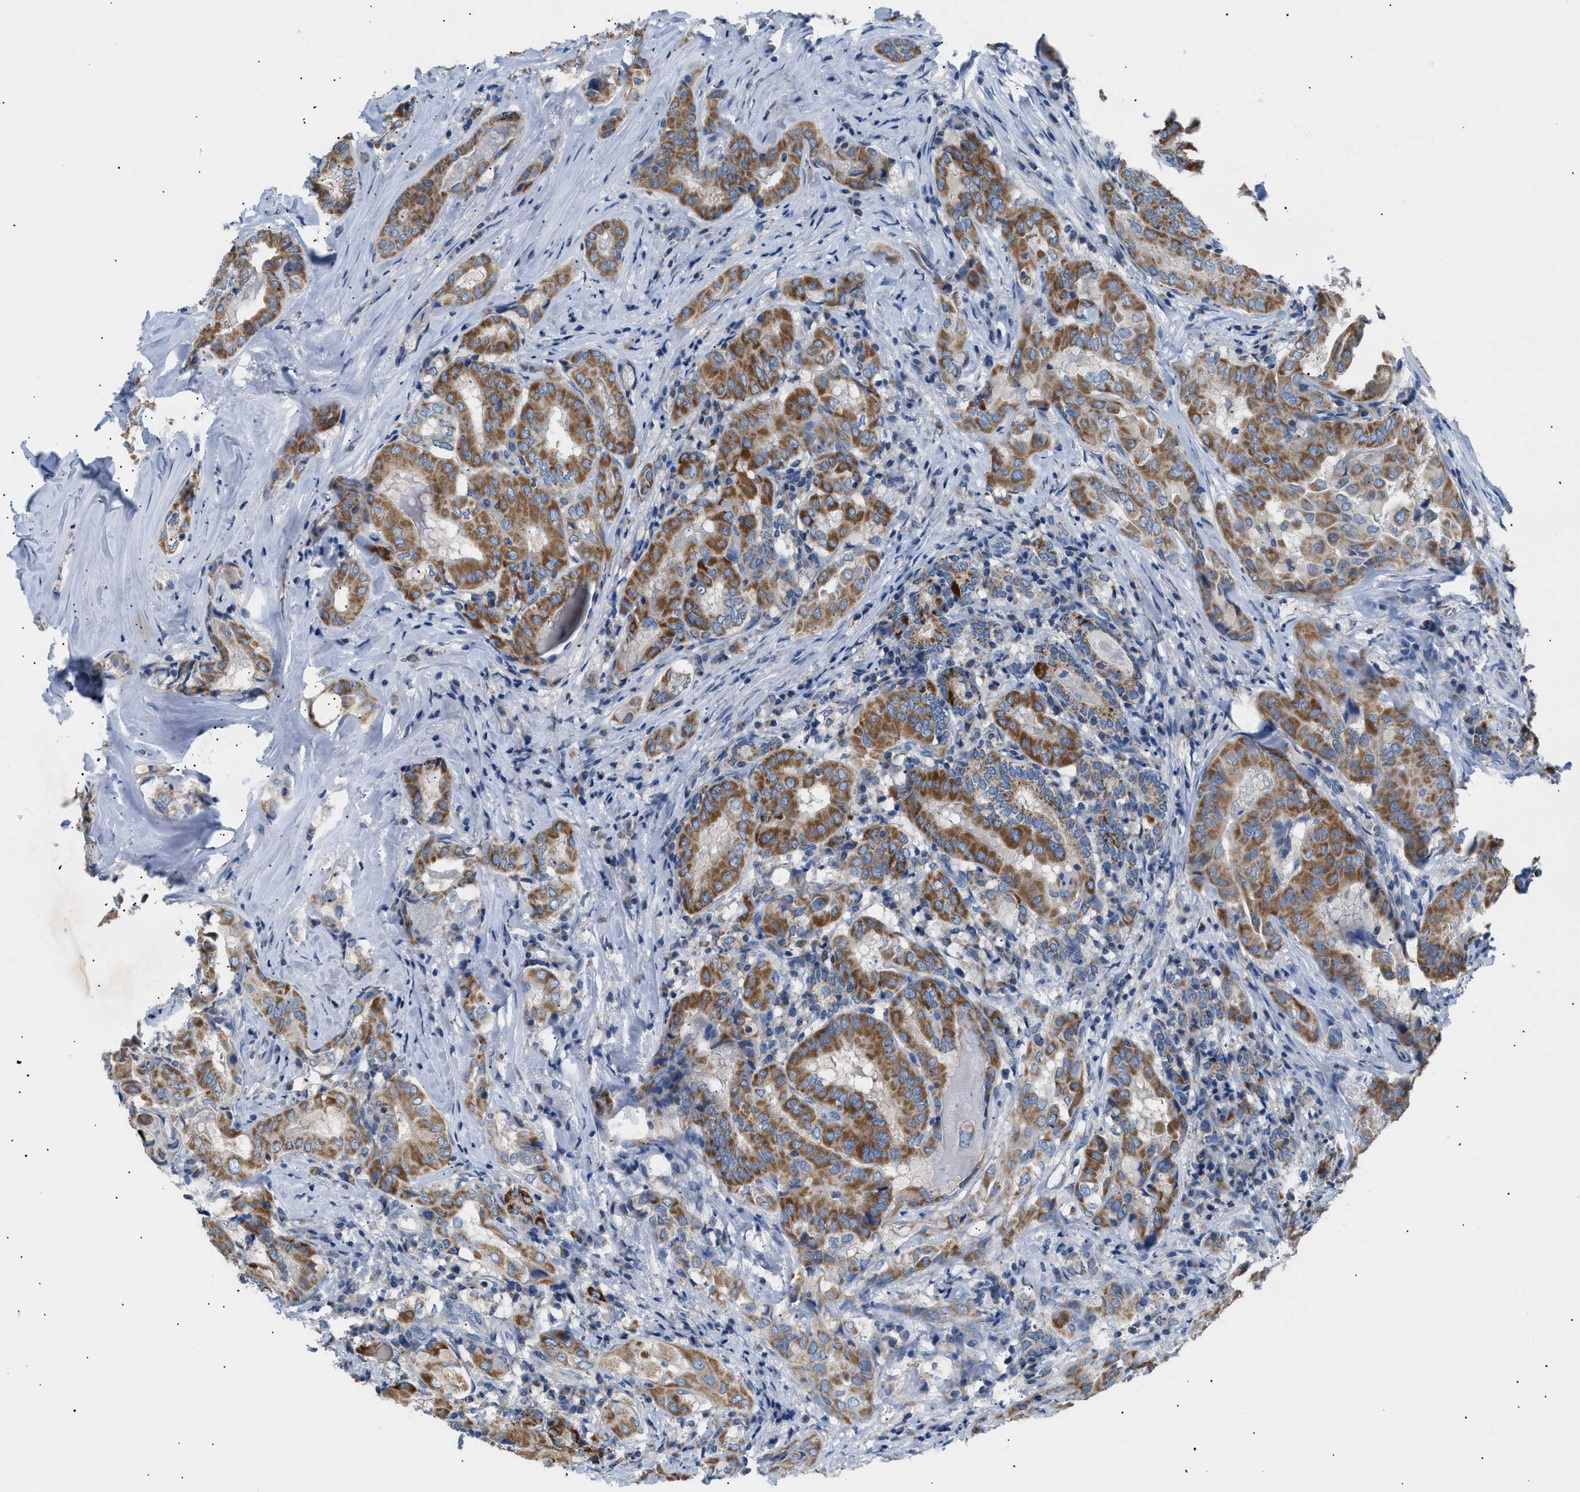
{"staining": {"intensity": "moderate", "quantity": ">75%", "location": "cytoplasmic/membranous"}, "tissue": "thyroid cancer", "cell_type": "Tumor cells", "image_type": "cancer", "snomed": [{"axis": "morphology", "description": "Papillary adenocarcinoma, NOS"}, {"axis": "topography", "description": "Thyroid gland"}], "caption": "Thyroid papillary adenocarcinoma stained with DAB (3,3'-diaminobenzidine) immunohistochemistry exhibits medium levels of moderate cytoplasmic/membranous expression in about >75% of tumor cells.", "gene": "ILDR1", "patient": {"sex": "female", "age": 42}}